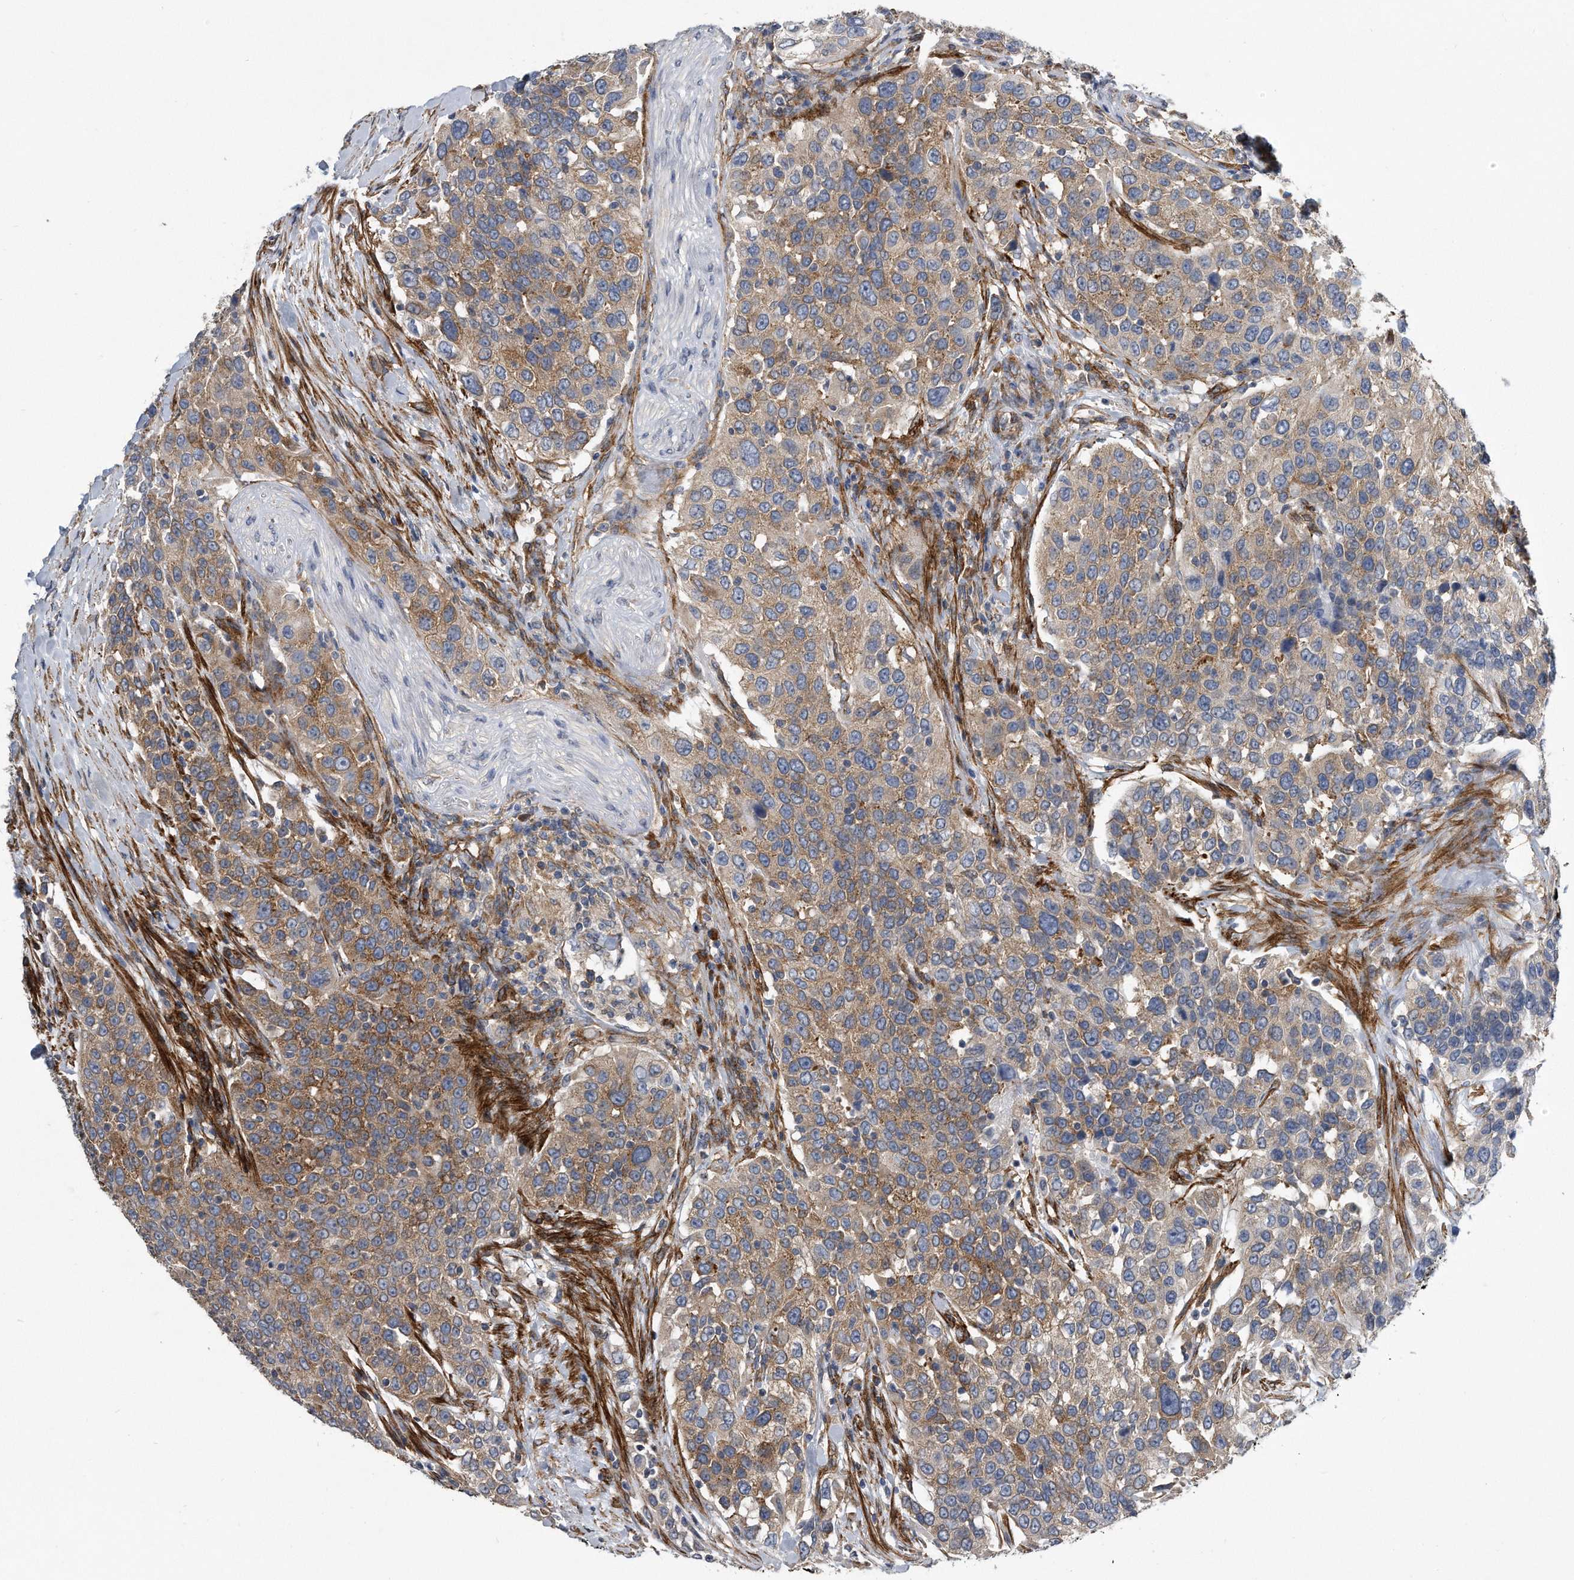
{"staining": {"intensity": "moderate", "quantity": "25%-75%", "location": "cytoplasmic/membranous"}, "tissue": "urothelial cancer", "cell_type": "Tumor cells", "image_type": "cancer", "snomed": [{"axis": "morphology", "description": "Urothelial carcinoma, High grade"}, {"axis": "topography", "description": "Urinary bladder"}], "caption": "Protein staining exhibits moderate cytoplasmic/membranous expression in about 25%-75% of tumor cells in urothelial carcinoma (high-grade). (Brightfield microscopy of DAB IHC at high magnification).", "gene": "EIF2B4", "patient": {"sex": "female", "age": 80}}